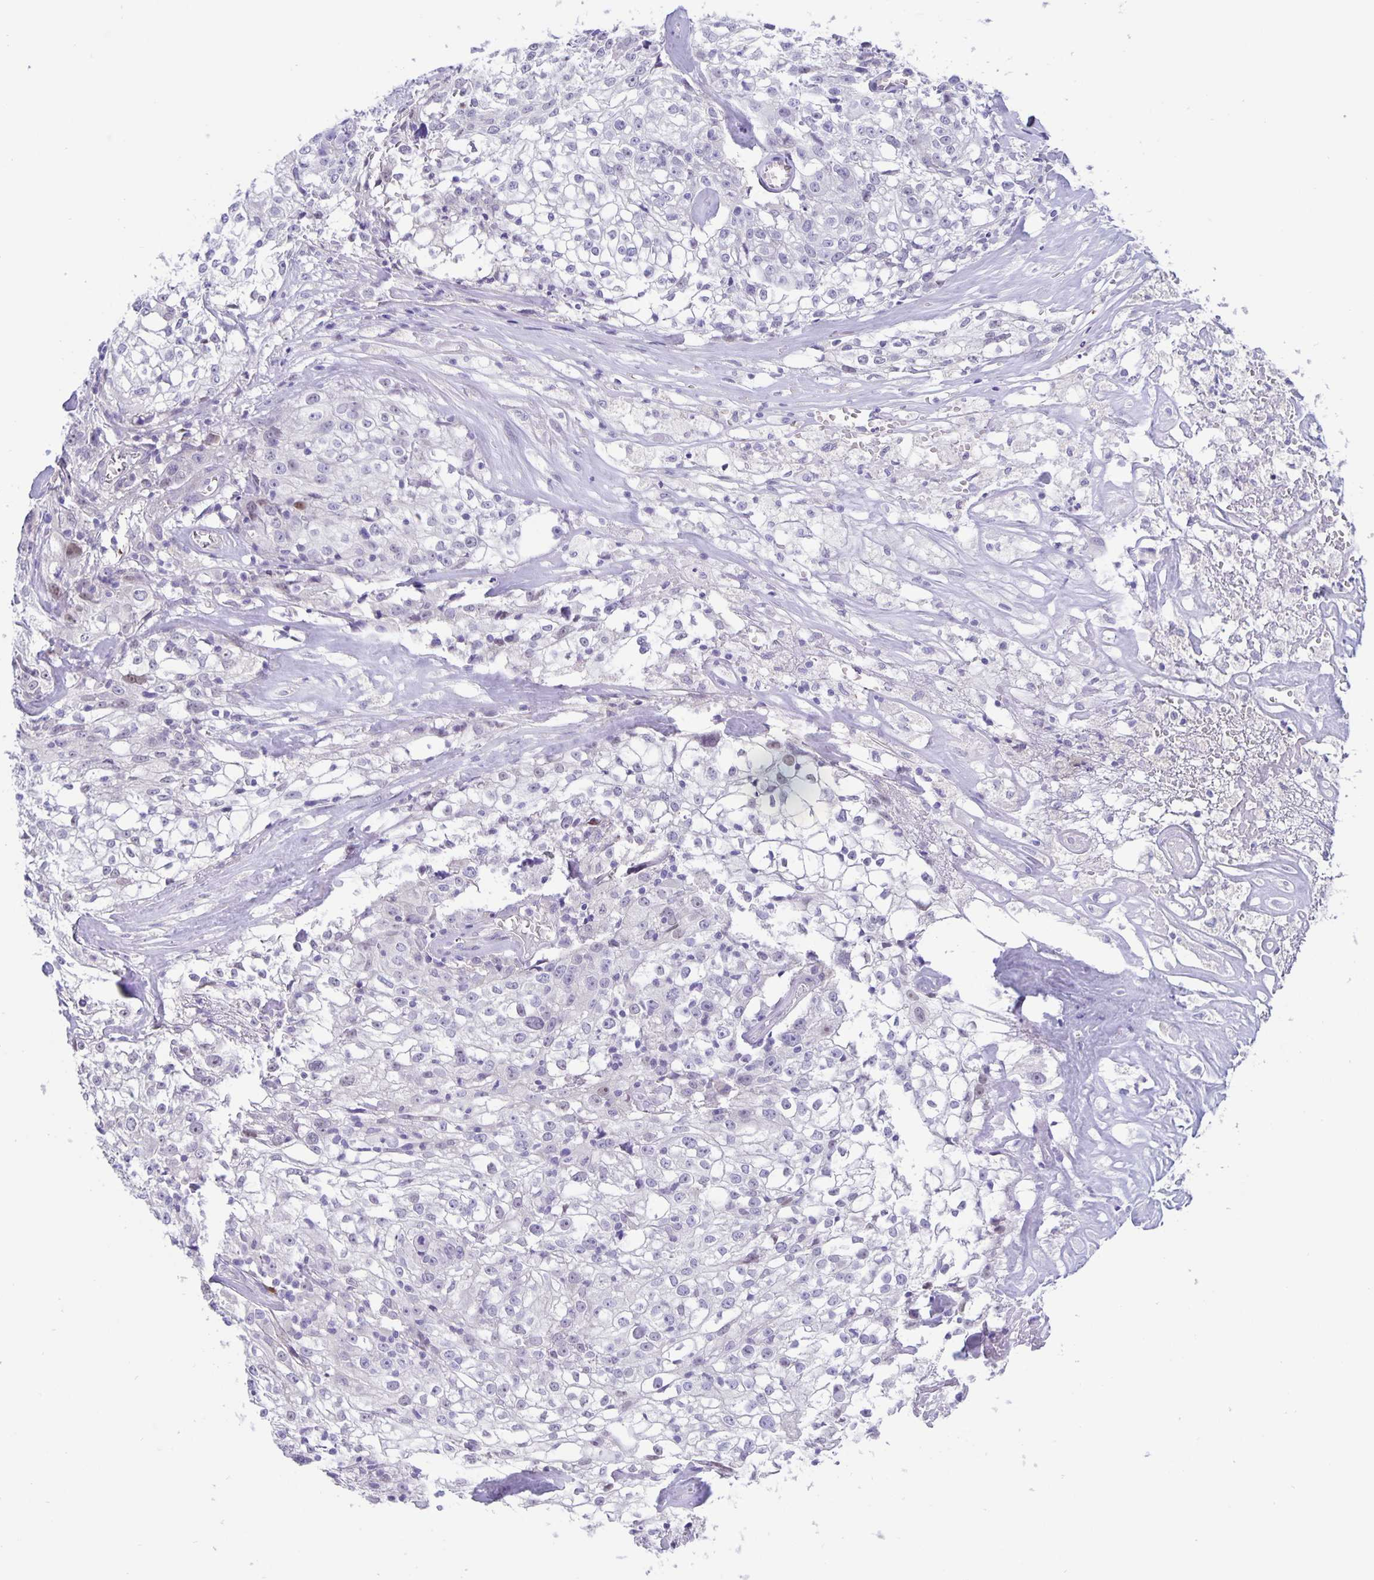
{"staining": {"intensity": "negative", "quantity": "none", "location": "none"}, "tissue": "cervical cancer", "cell_type": "Tumor cells", "image_type": "cancer", "snomed": [{"axis": "morphology", "description": "Squamous cell carcinoma, NOS"}, {"axis": "topography", "description": "Cervix"}], "caption": "Tumor cells are negative for brown protein staining in squamous cell carcinoma (cervical).", "gene": "ERMN", "patient": {"sex": "female", "age": 85}}